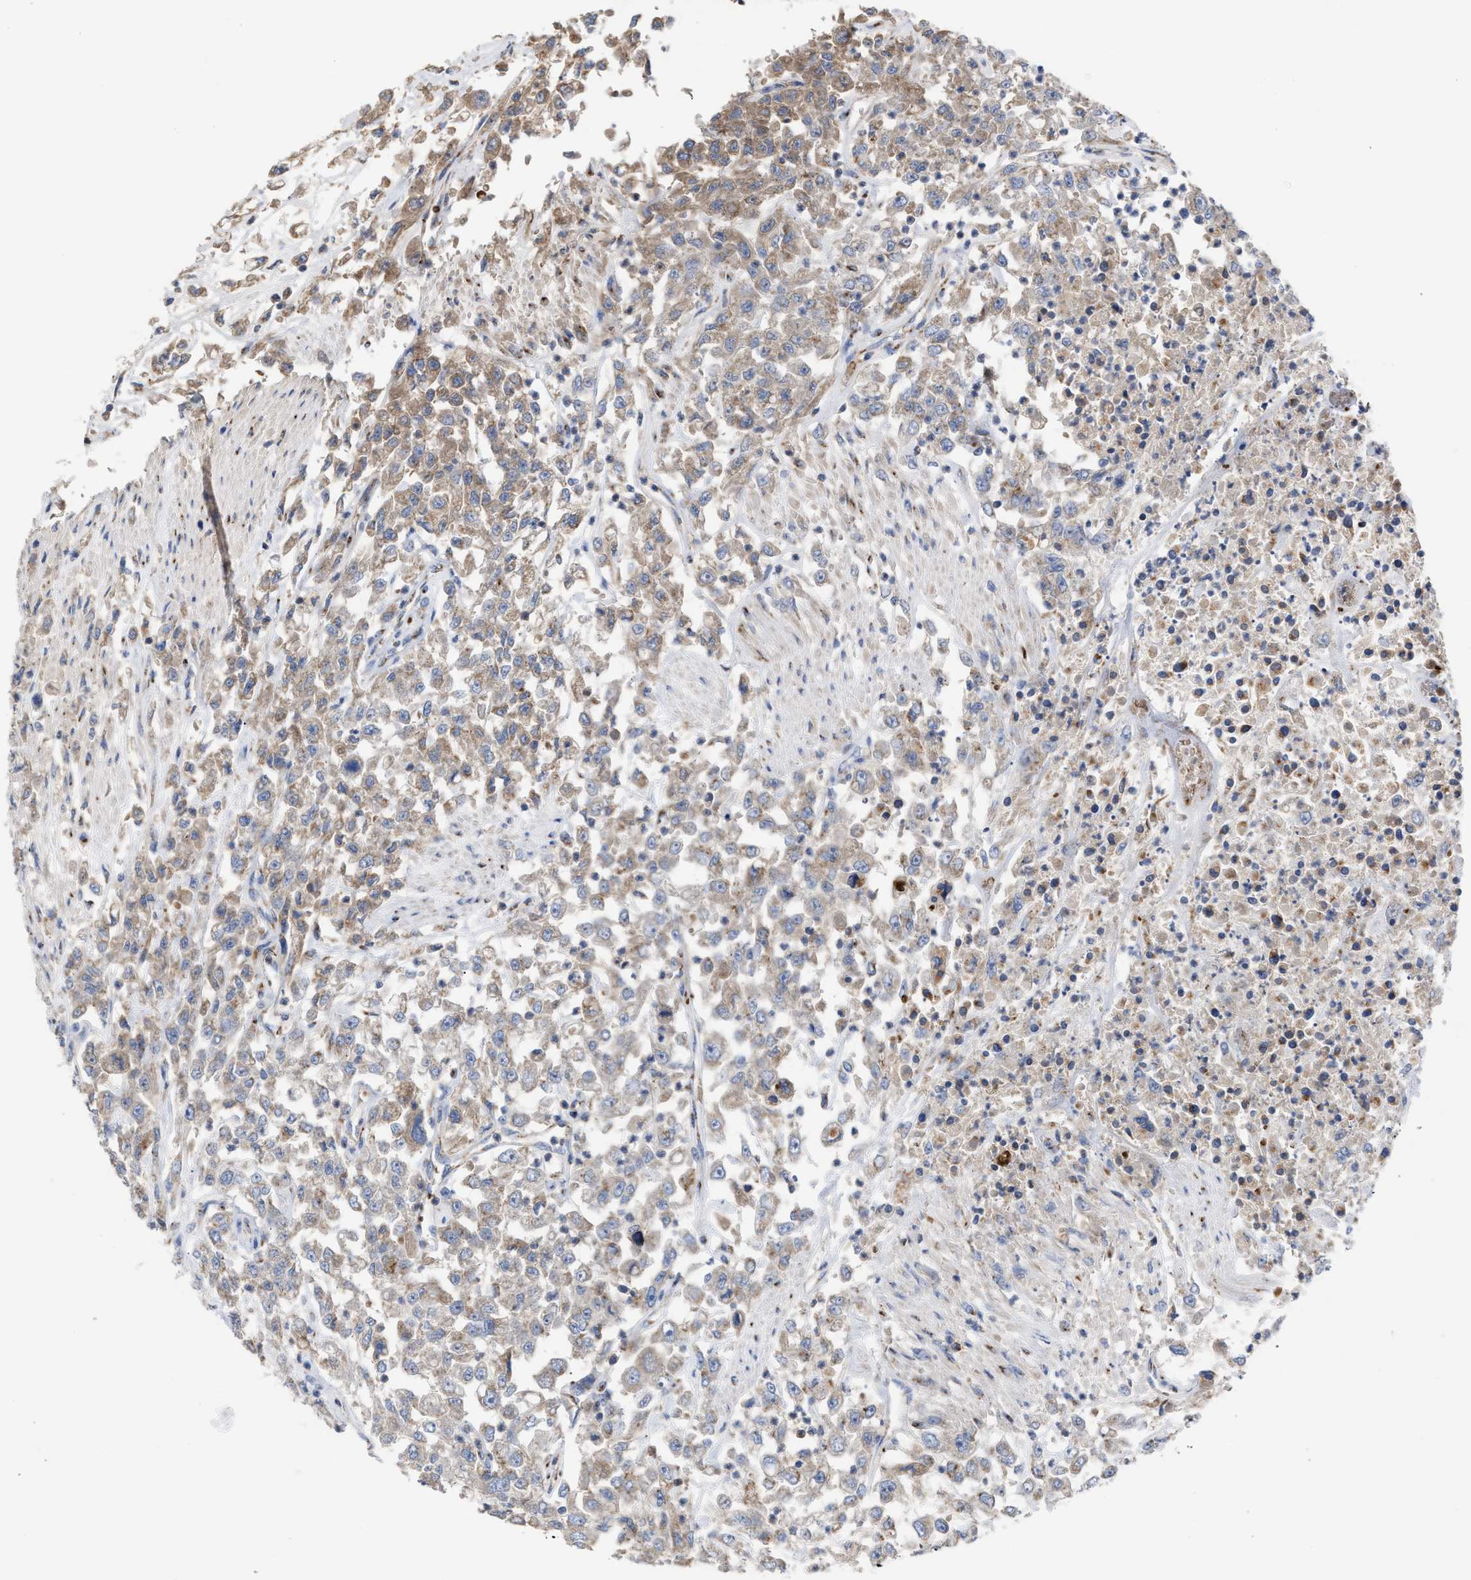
{"staining": {"intensity": "weak", "quantity": "25%-75%", "location": "cytoplasmic/membranous"}, "tissue": "urothelial cancer", "cell_type": "Tumor cells", "image_type": "cancer", "snomed": [{"axis": "morphology", "description": "Urothelial carcinoma, High grade"}, {"axis": "topography", "description": "Urinary bladder"}], "caption": "DAB immunohistochemical staining of urothelial cancer reveals weak cytoplasmic/membranous protein staining in approximately 25%-75% of tumor cells.", "gene": "CCL2", "patient": {"sex": "male", "age": 46}}